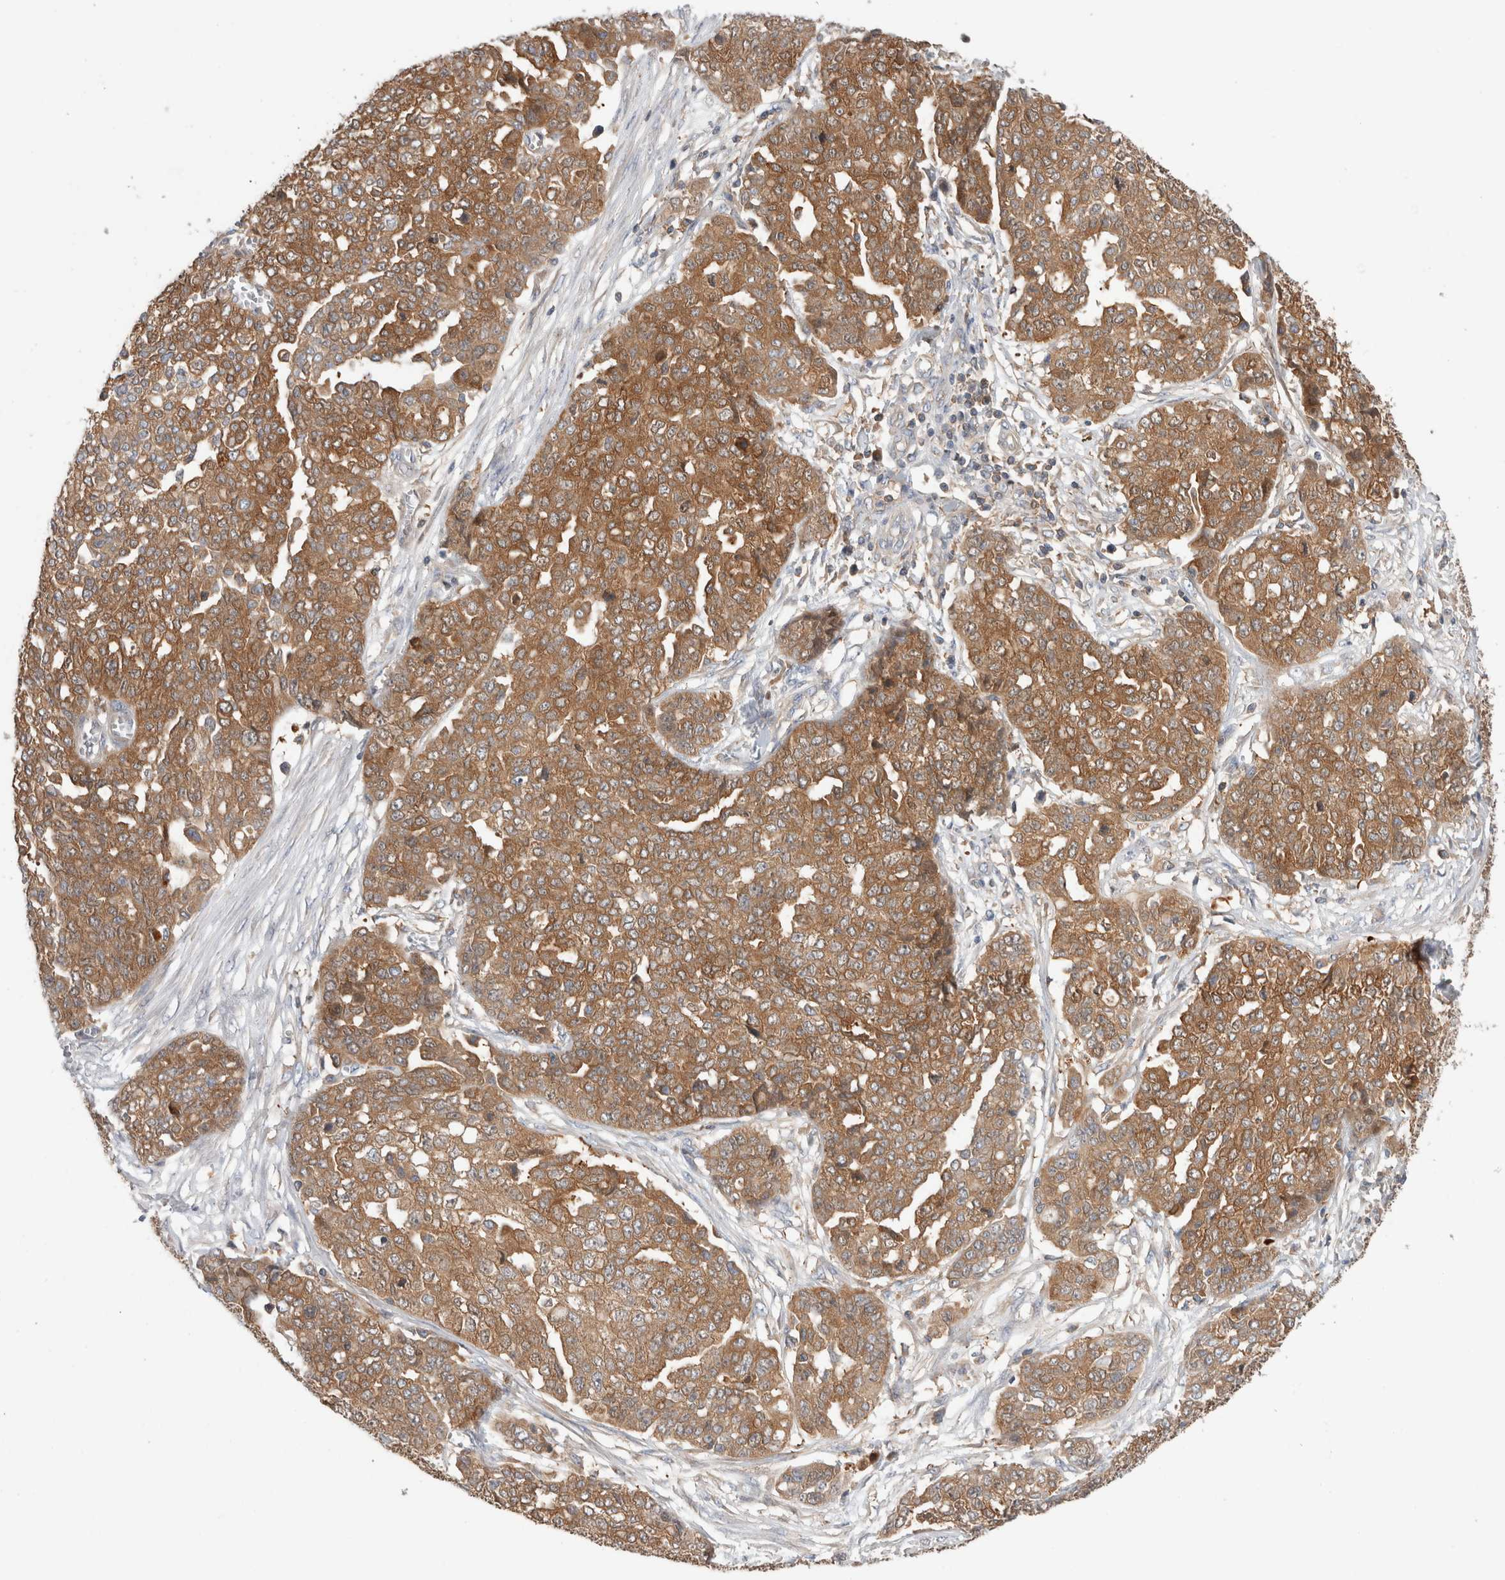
{"staining": {"intensity": "strong", "quantity": ">75%", "location": "cytoplasmic/membranous"}, "tissue": "ovarian cancer", "cell_type": "Tumor cells", "image_type": "cancer", "snomed": [{"axis": "morphology", "description": "Cystadenocarcinoma, serous, NOS"}, {"axis": "topography", "description": "Soft tissue"}, {"axis": "topography", "description": "Ovary"}], "caption": "Immunohistochemical staining of serous cystadenocarcinoma (ovarian) reveals high levels of strong cytoplasmic/membranous positivity in about >75% of tumor cells.", "gene": "KLHL14", "patient": {"sex": "female", "age": 57}}